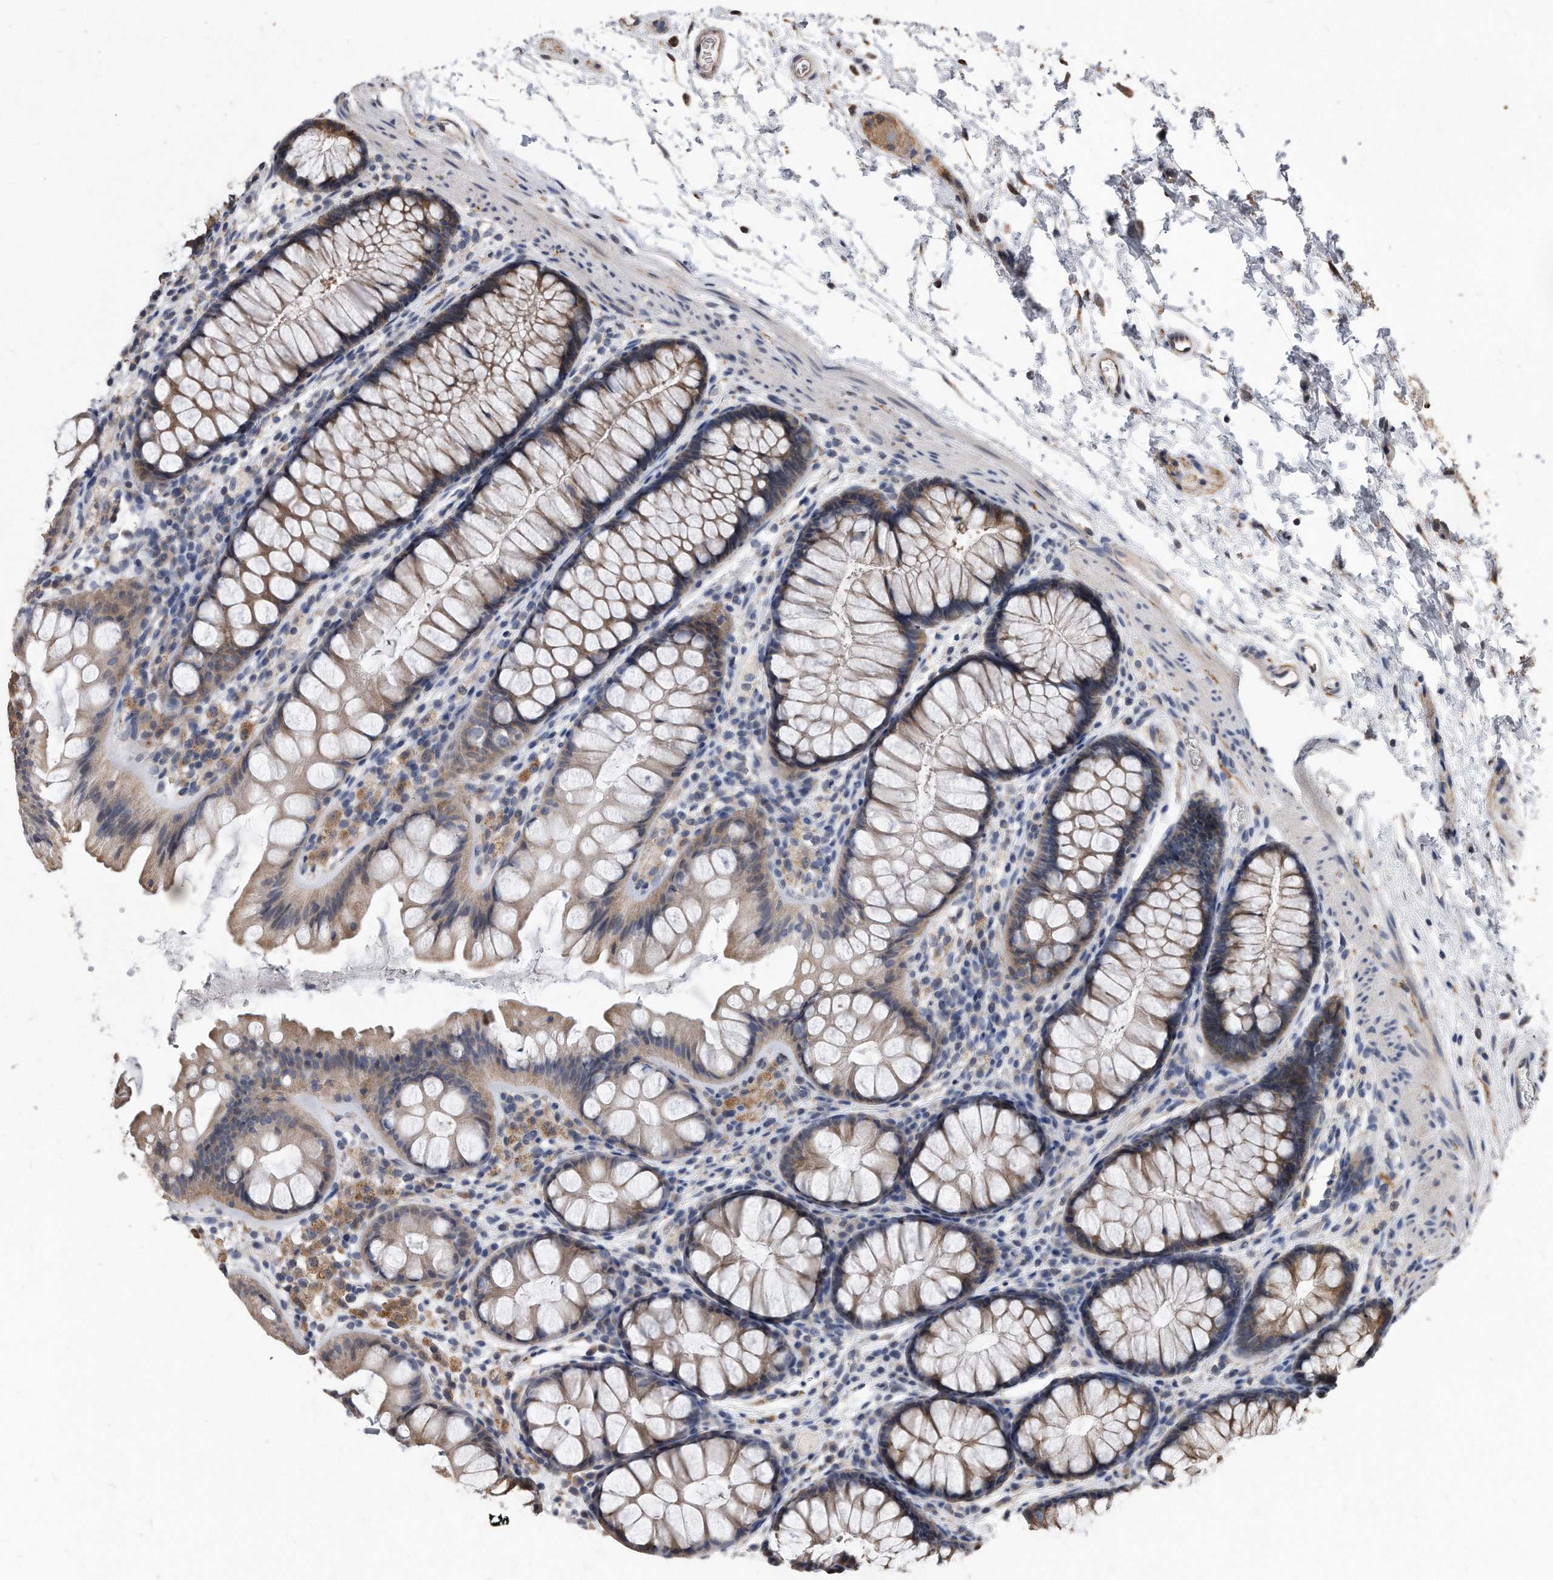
{"staining": {"intensity": "weak", "quantity": ">75%", "location": "cytoplasmic/membranous"}, "tissue": "colon", "cell_type": "Endothelial cells", "image_type": "normal", "snomed": [{"axis": "morphology", "description": "Normal tissue, NOS"}, {"axis": "topography", "description": "Colon"}], "caption": "Immunohistochemical staining of normal human colon exhibits low levels of weak cytoplasmic/membranous positivity in about >75% of endothelial cells. (Brightfield microscopy of DAB IHC at high magnification).", "gene": "IL20RA", "patient": {"sex": "female", "age": 62}}